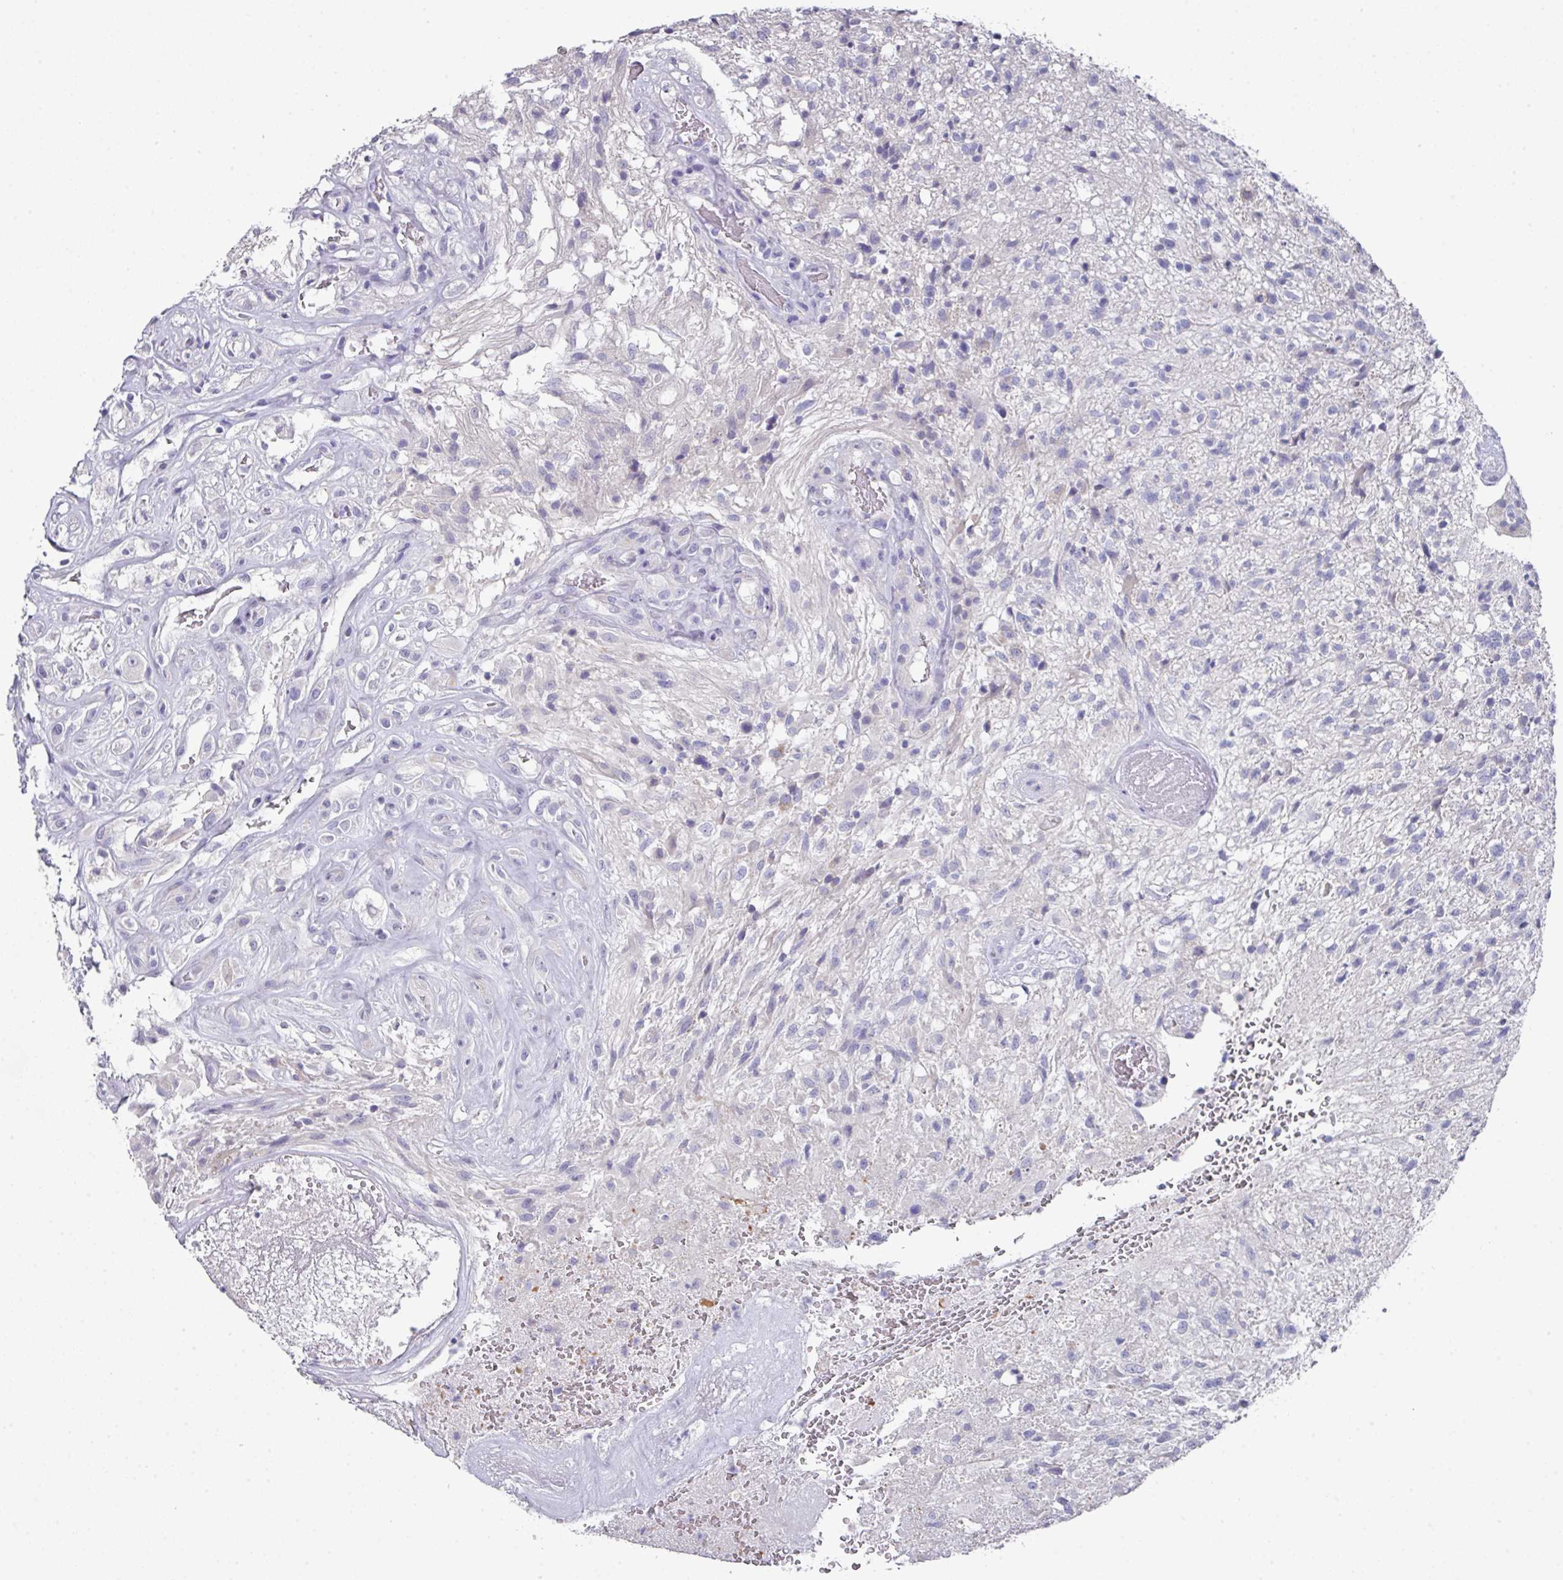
{"staining": {"intensity": "negative", "quantity": "none", "location": "none"}, "tissue": "glioma", "cell_type": "Tumor cells", "image_type": "cancer", "snomed": [{"axis": "morphology", "description": "Glioma, malignant, High grade"}, {"axis": "topography", "description": "Brain"}], "caption": "Tumor cells show no significant expression in glioma. (DAB IHC, high magnification).", "gene": "DAZL", "patient": {"sex": "male", "age": 56}}